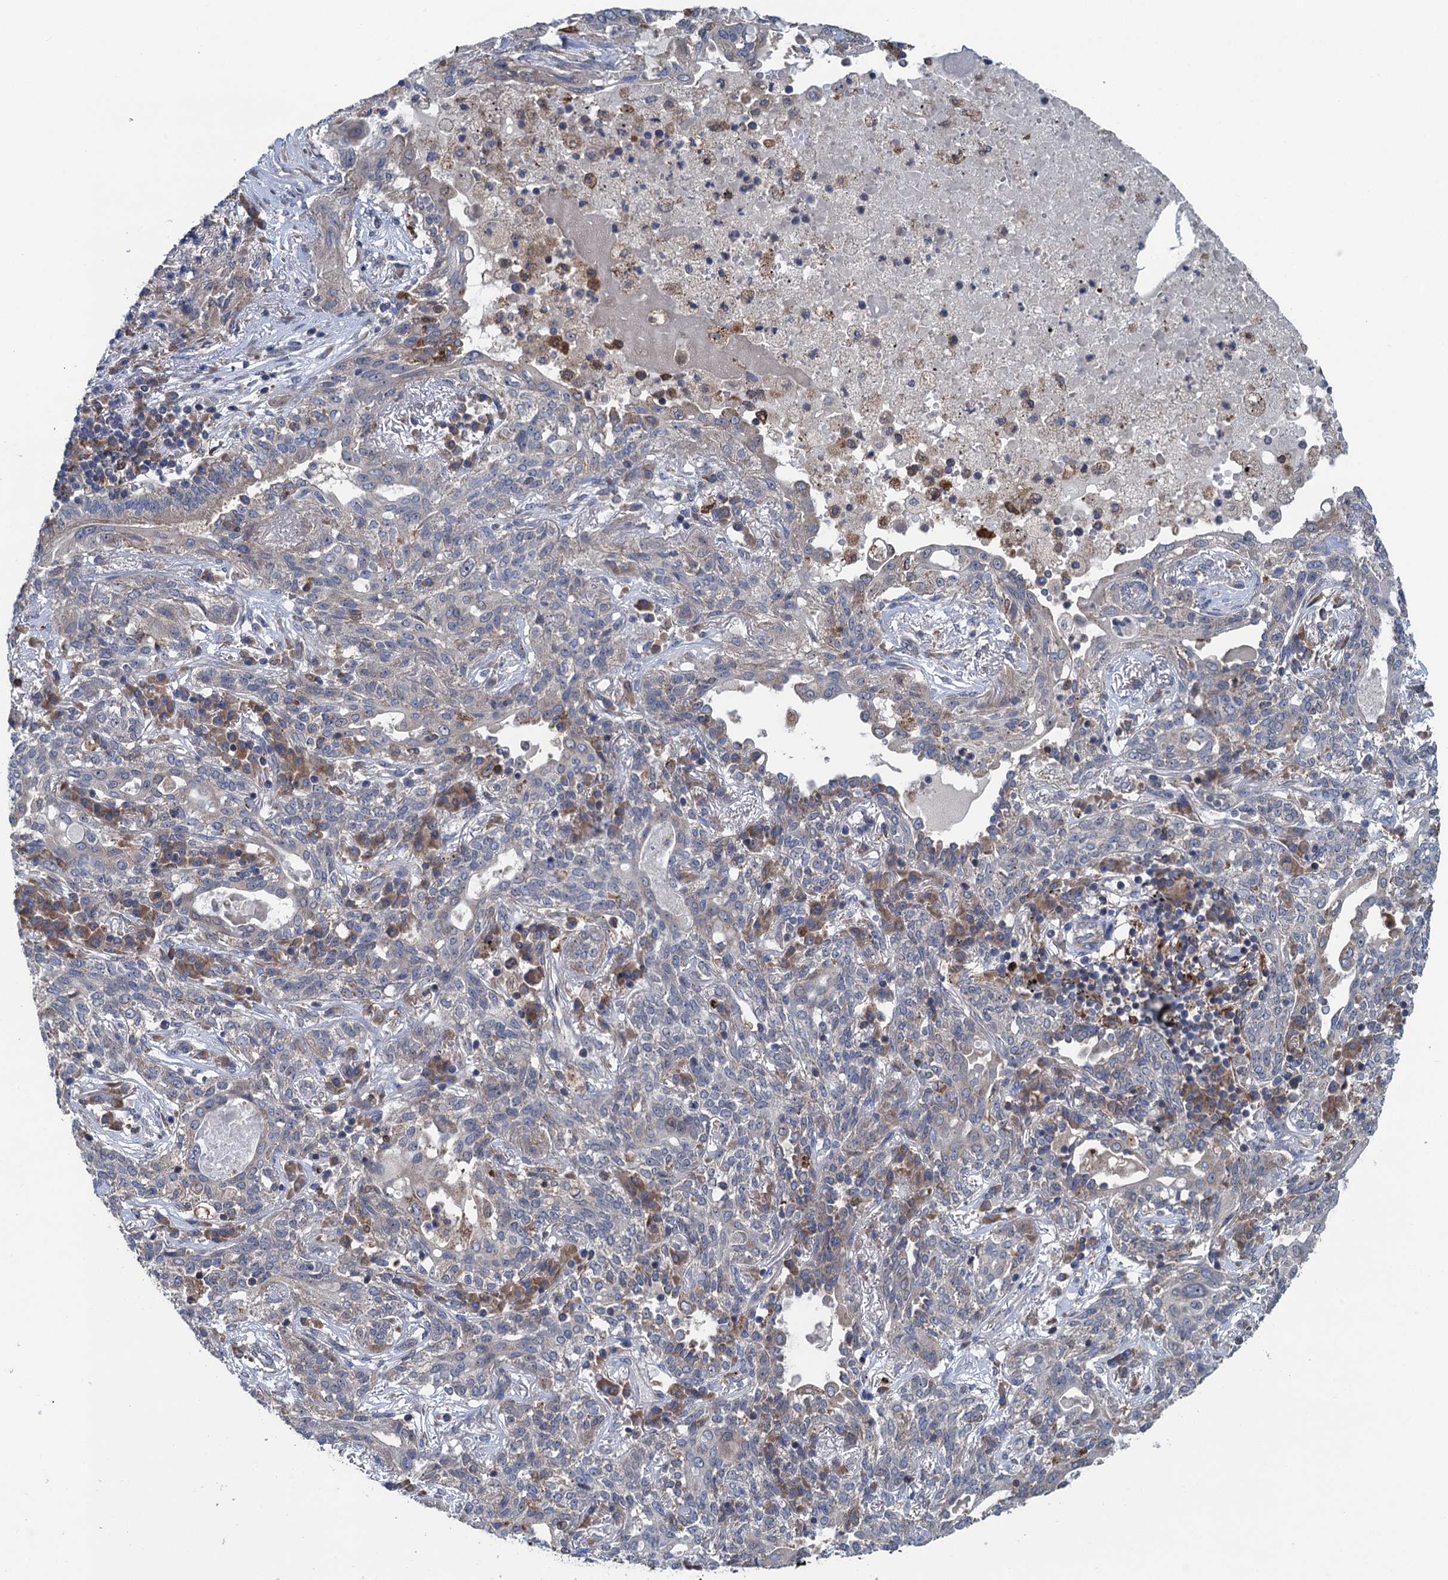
{"staining": {"intensity": "negative", "quantity": "none", "location": "none"}, "tissue": "lung cancer", "cell_type": "Tumor cells", "image_type": "cancer", "snomed": [{"axis": "morphology", "description": "Squamous cell carcinoma, NOS"}, {"axis": "topography", "description": "Lung"}], "caption": "DAB immunohistochemical staining of human lung cancer (squamous cell carcinoma) exhibits no significant expression in tumor cells.", "gene": "CNTN5", "patient": {"sex": "female", "age": 70}}